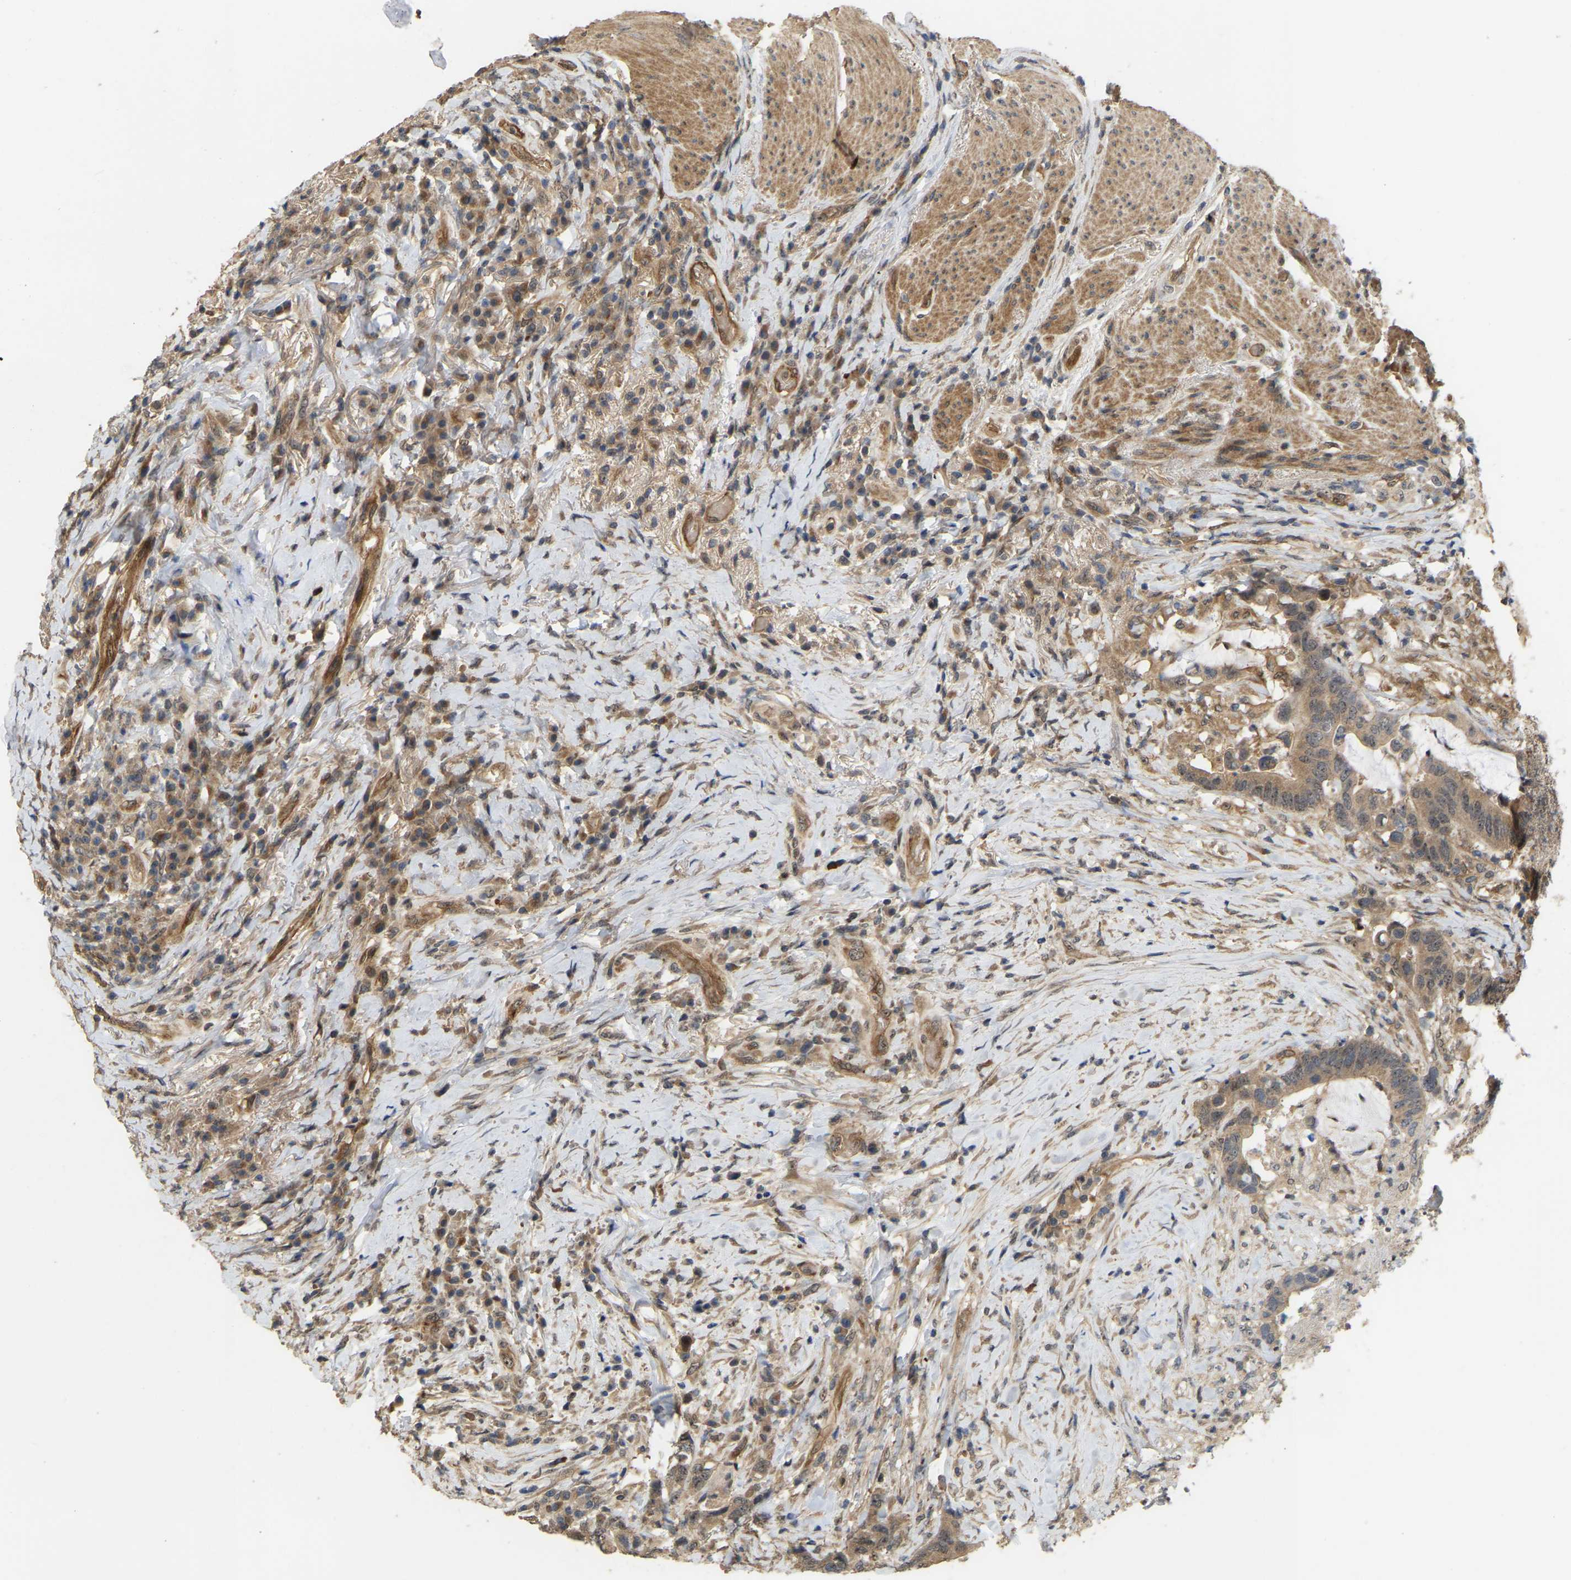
{"staining": {"intensity": "moderate", "quantity": ">75%", "location": "cytoplasmic/membranous,nuclear"}, "tissue": "colorectal cancer", "cell_type": "Tumor cells", "image_type": "cancer", "snomed": [{"axis": "morphology", "description": "Adenocarcinoma, NOS"}, {"axis": "topography", "description": "Rectum"}], "caption": "Moderate cytoplasmic/membranous and nuclear positivity is identified in approximately >75% of tumor cells in adenocarcinoma (colorectal). (IHC, brightfield microscopy, high magnification).", "gene": "LIMK2", "patient": {"sex": "female", "age": 89}}